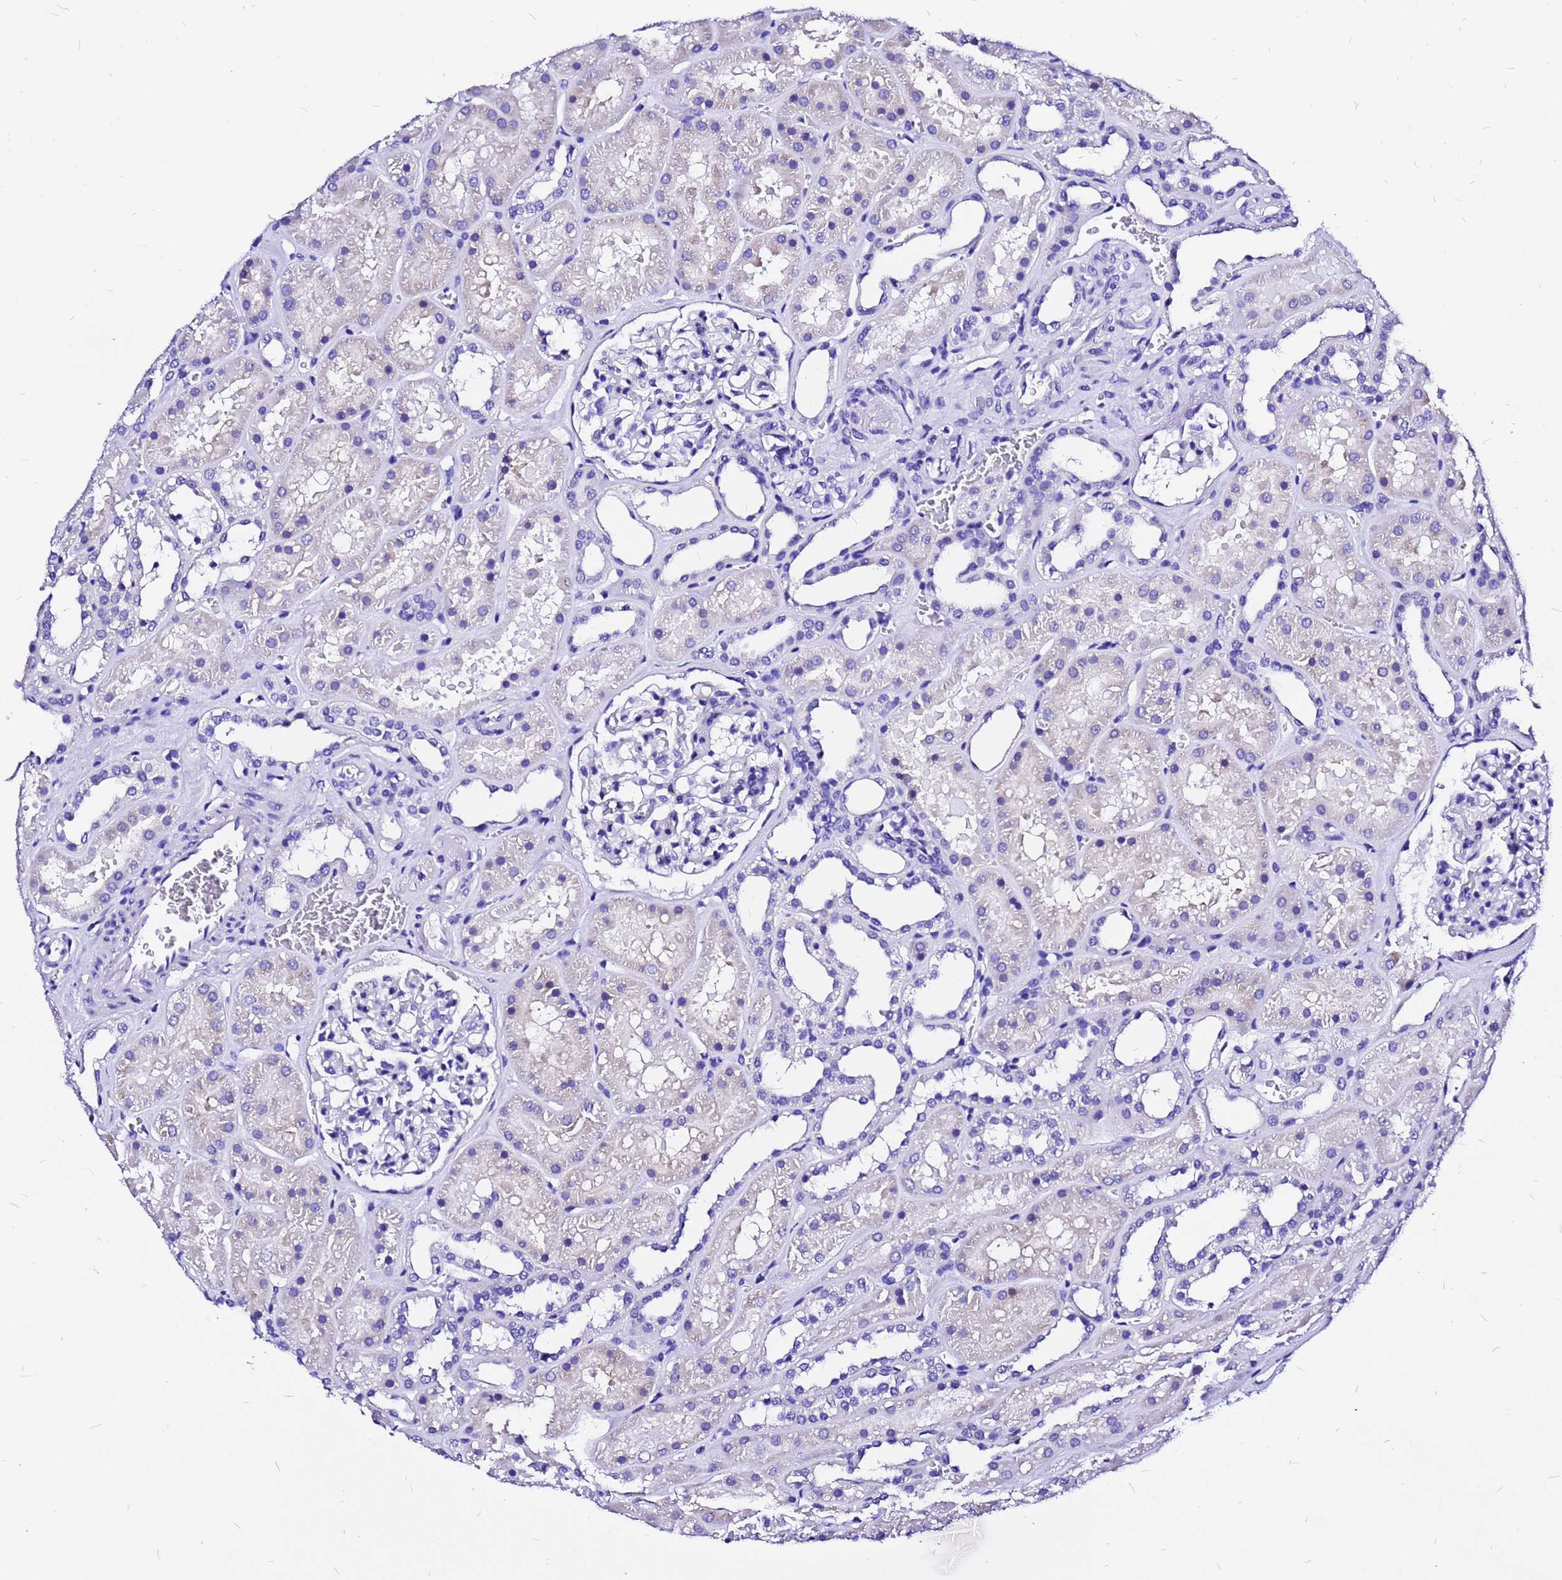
{"staining": {"intensity": "negative", "quantity": "none", "location": "none"}, "tissue": "kidney", "cell_type": "Cells in glomeruli", "image_type": "normal", "snomed": [{"axis": "morphology", "description": "Normal tissue, NOS"}, {"axis": "topography", "description": "Kidney"}], "caption": "Immunohistochemistry (IHC) micrograph of unremarkable kidney: kidney stained with DAB (3,3'-diaminobenzidine) exhibits no significant protein expression in cells in glomeruli.", "gene": "HERC4", "patient": {"sex": "female", "age": 41}}